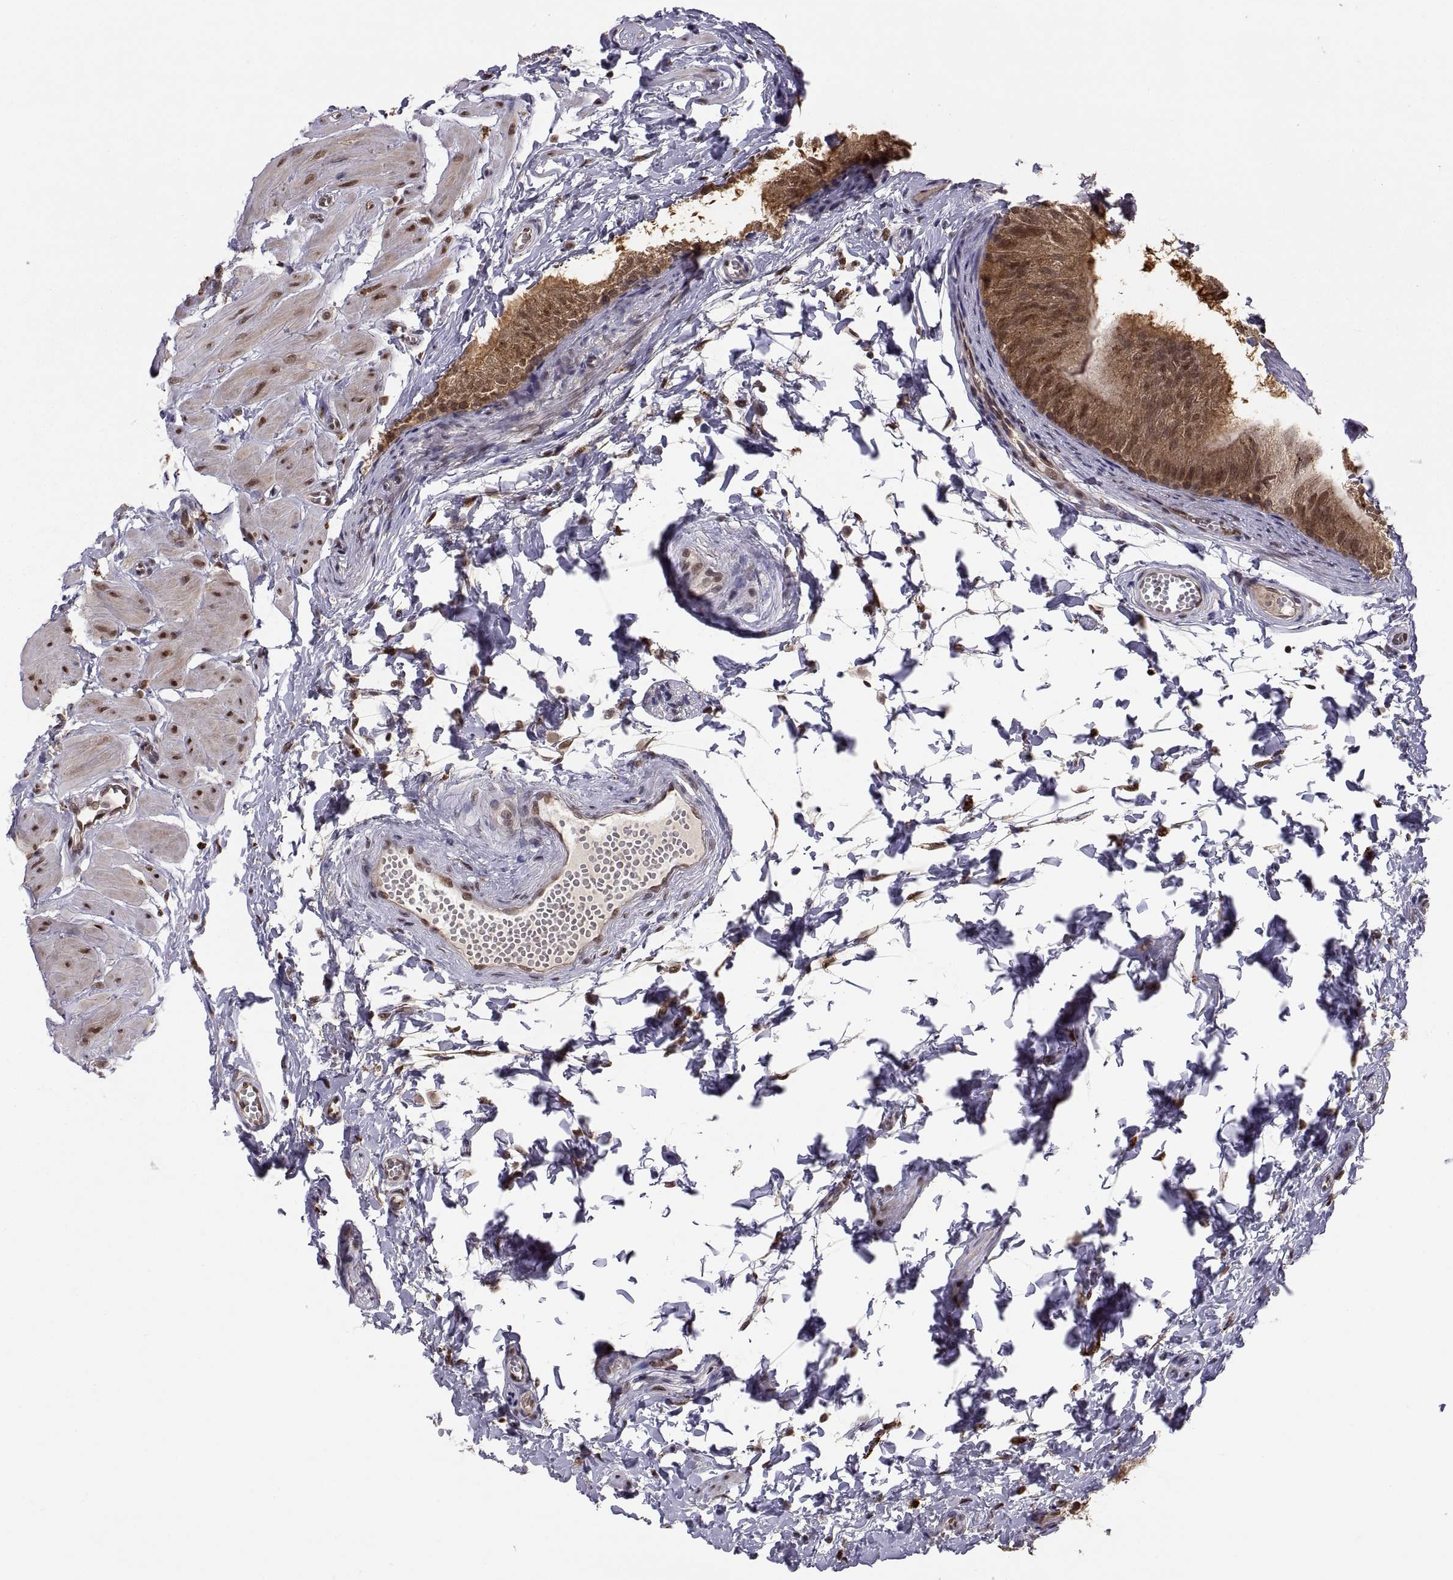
{"staining": {"intensity": "strong", "quantity": ">75%", "location": "cytoplasmic/membranous"}, "tissue": "epididymis", "cell_type": "Glandular cells", "image_type": "normal", "snomed": [{"axis": "morphology", "description": "Normal tissue, NOS"}, {"axis": "topography", "description": "Epididymis"}], "caption": "About >75% of glandular cells in unremarkable epididymis display strong cytoplasmic/membranous protein positivity as visualized by brown immunohistochemical staining.", "gene": "PSMC2", "patient": {"sex": "male", "age": 22}}